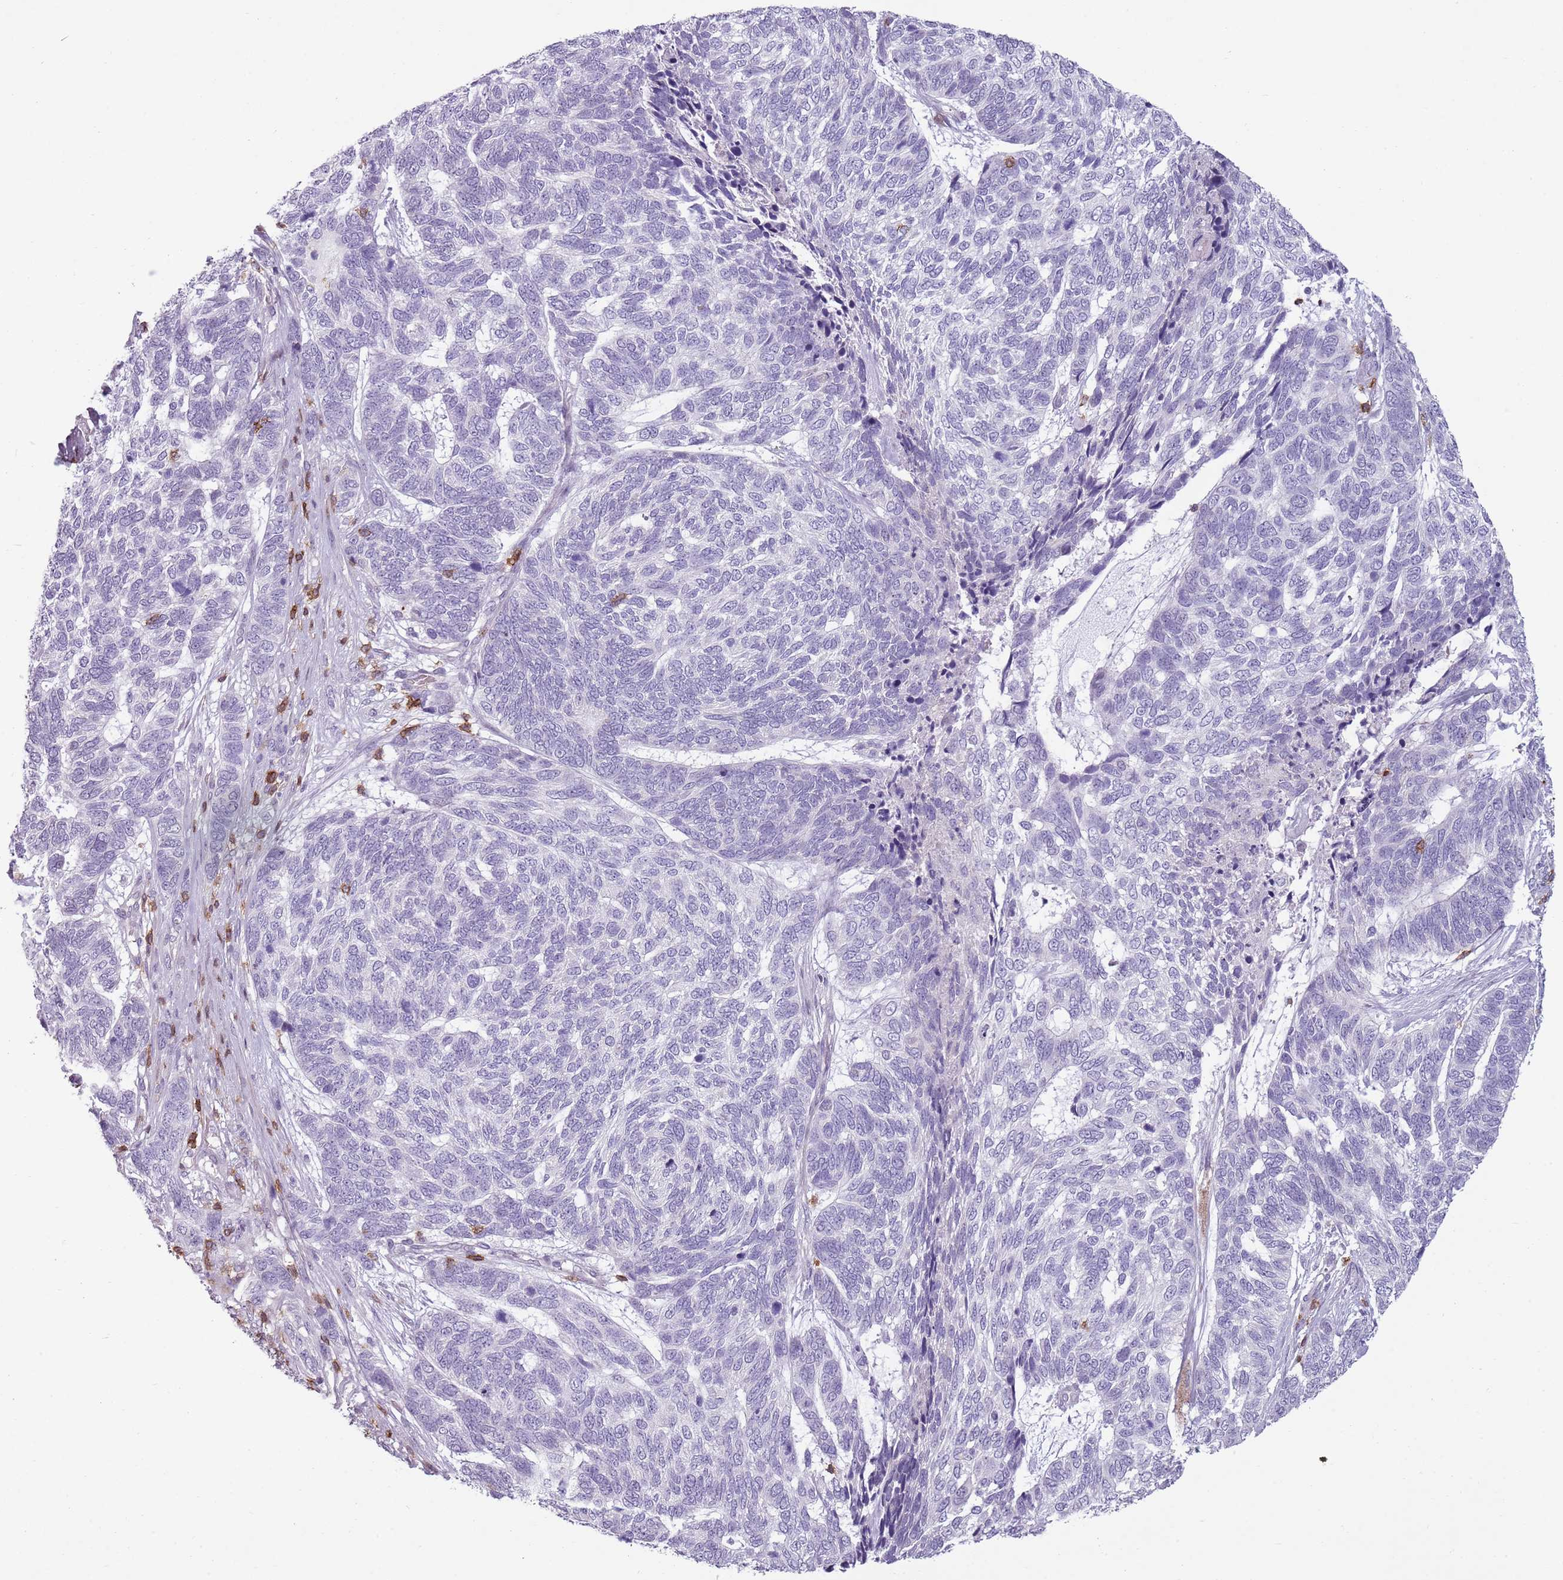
{"staining": {"intensity": "negative", "quantity": "none", "location": "none"}, "tissue": "skin cancer", "cell_type": "Tumor cells", "image_type": "cancer", "snomed": [{"axis": "morphology", "description": "Basal cell carcinoma"}, {"axis": "topography", "description": "Skin"}], "caption": "This is a micrograph of IHC staining of skin cancer (basal cell carcinoma), which shows no staining in tumor cells.", "gene": "ZNF583", "patient": {"sex": "female", "age": 65}}